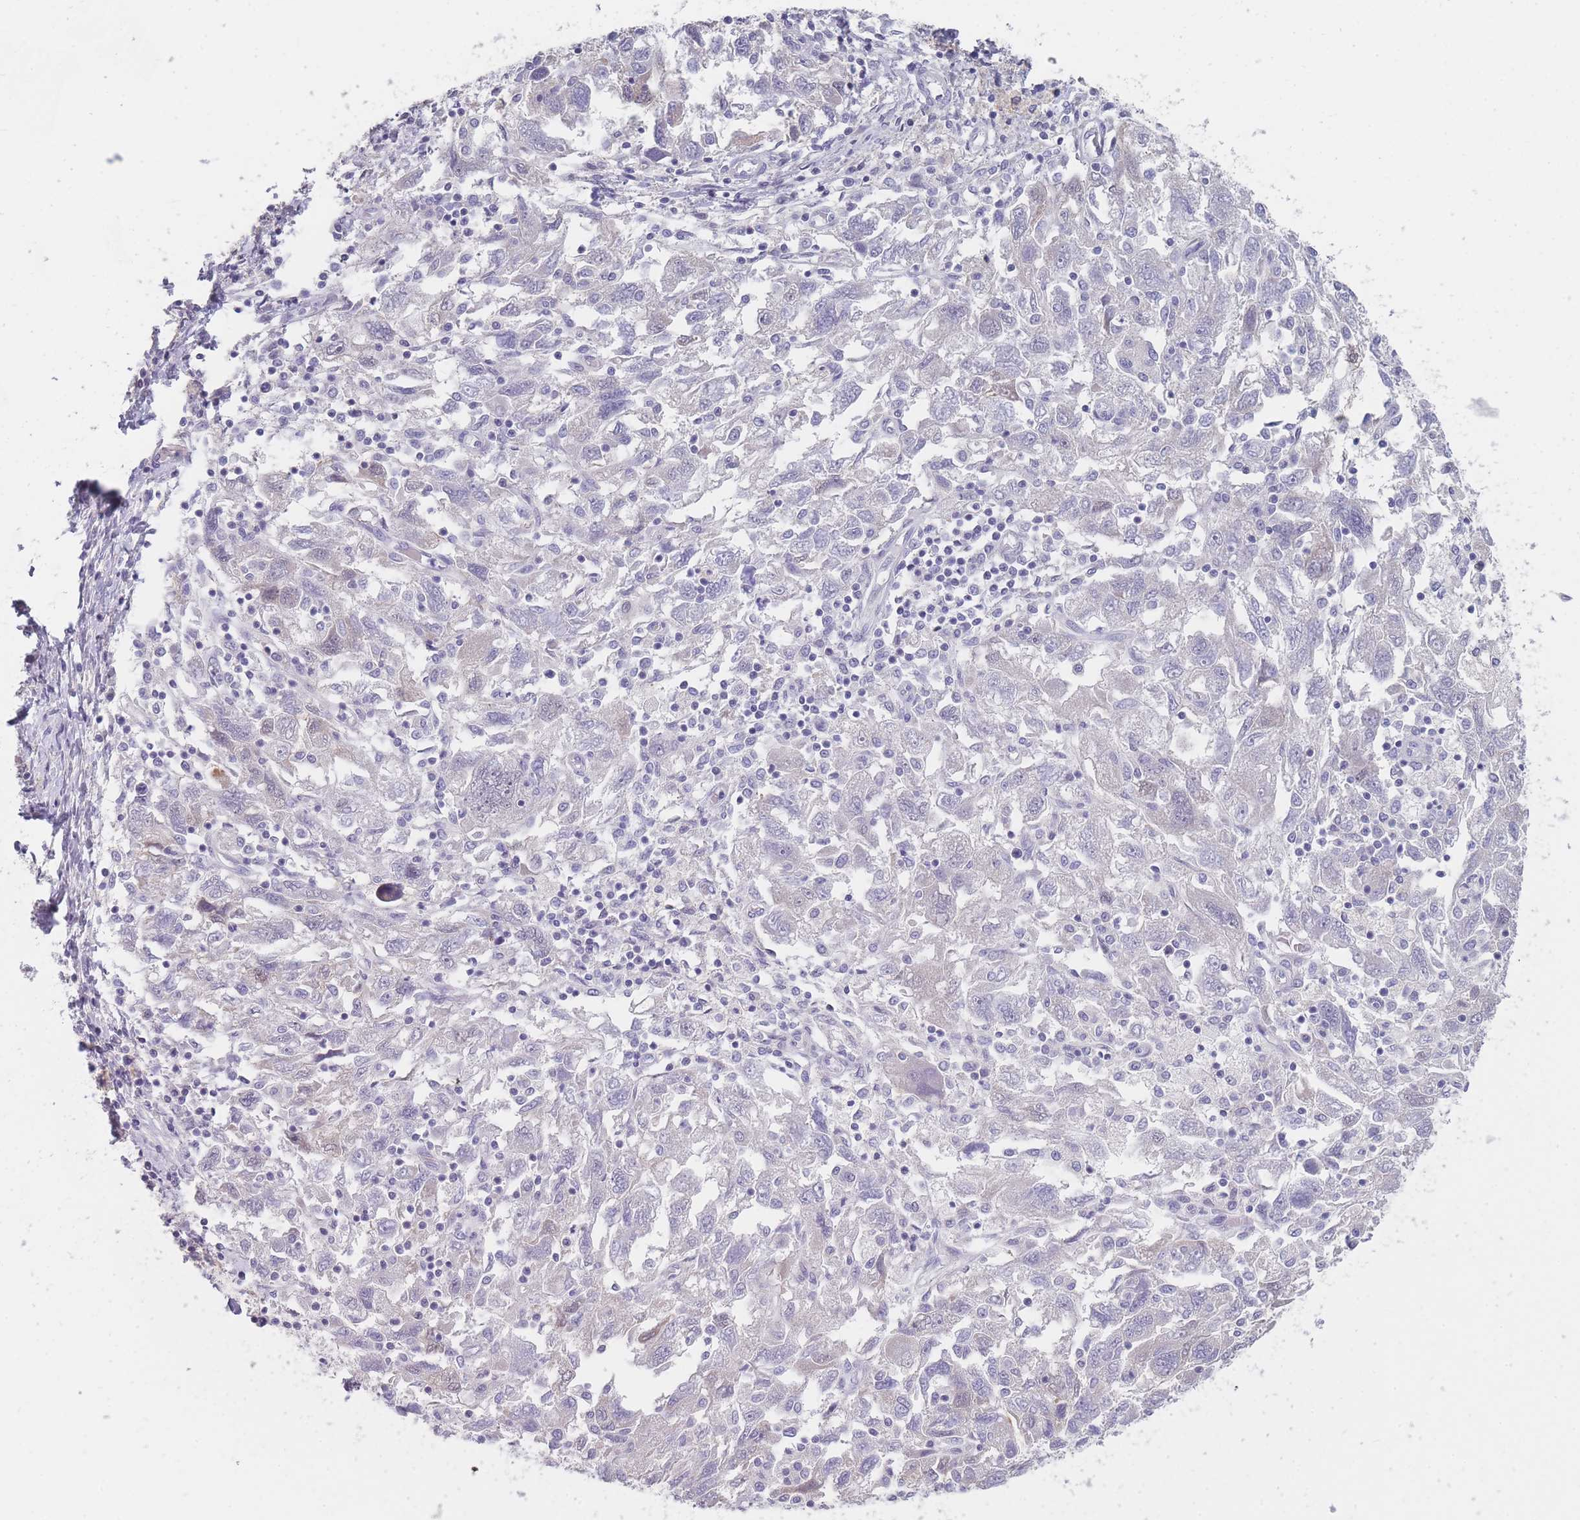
{"staining": {"intensity": "negative", "quantity": "none", "location": "none"}, "tissue": "ovarian cancer", "cell_type": "Tumor cells", "image_type": "cancer", "snomed": [{"axis": "morphology", "description": "Carcinoma, NOS"}, {"axis": "morphology", "description": "Cystadenocarcinoma, serous, NOS"}, {"axis": "topography", "description": "Ovary"}], "caption": "High magnification brightfield microscopy of ovarian cancer (serous cystadenocarcinoma) stained with DAB (3,3'-diaminobenzidine) (brown) and counterstained with hematoxylin (blue): tumor cells show no significant expression.", "gene": "CYP51A1", "patient": {"sex": "female", "age": 69}}